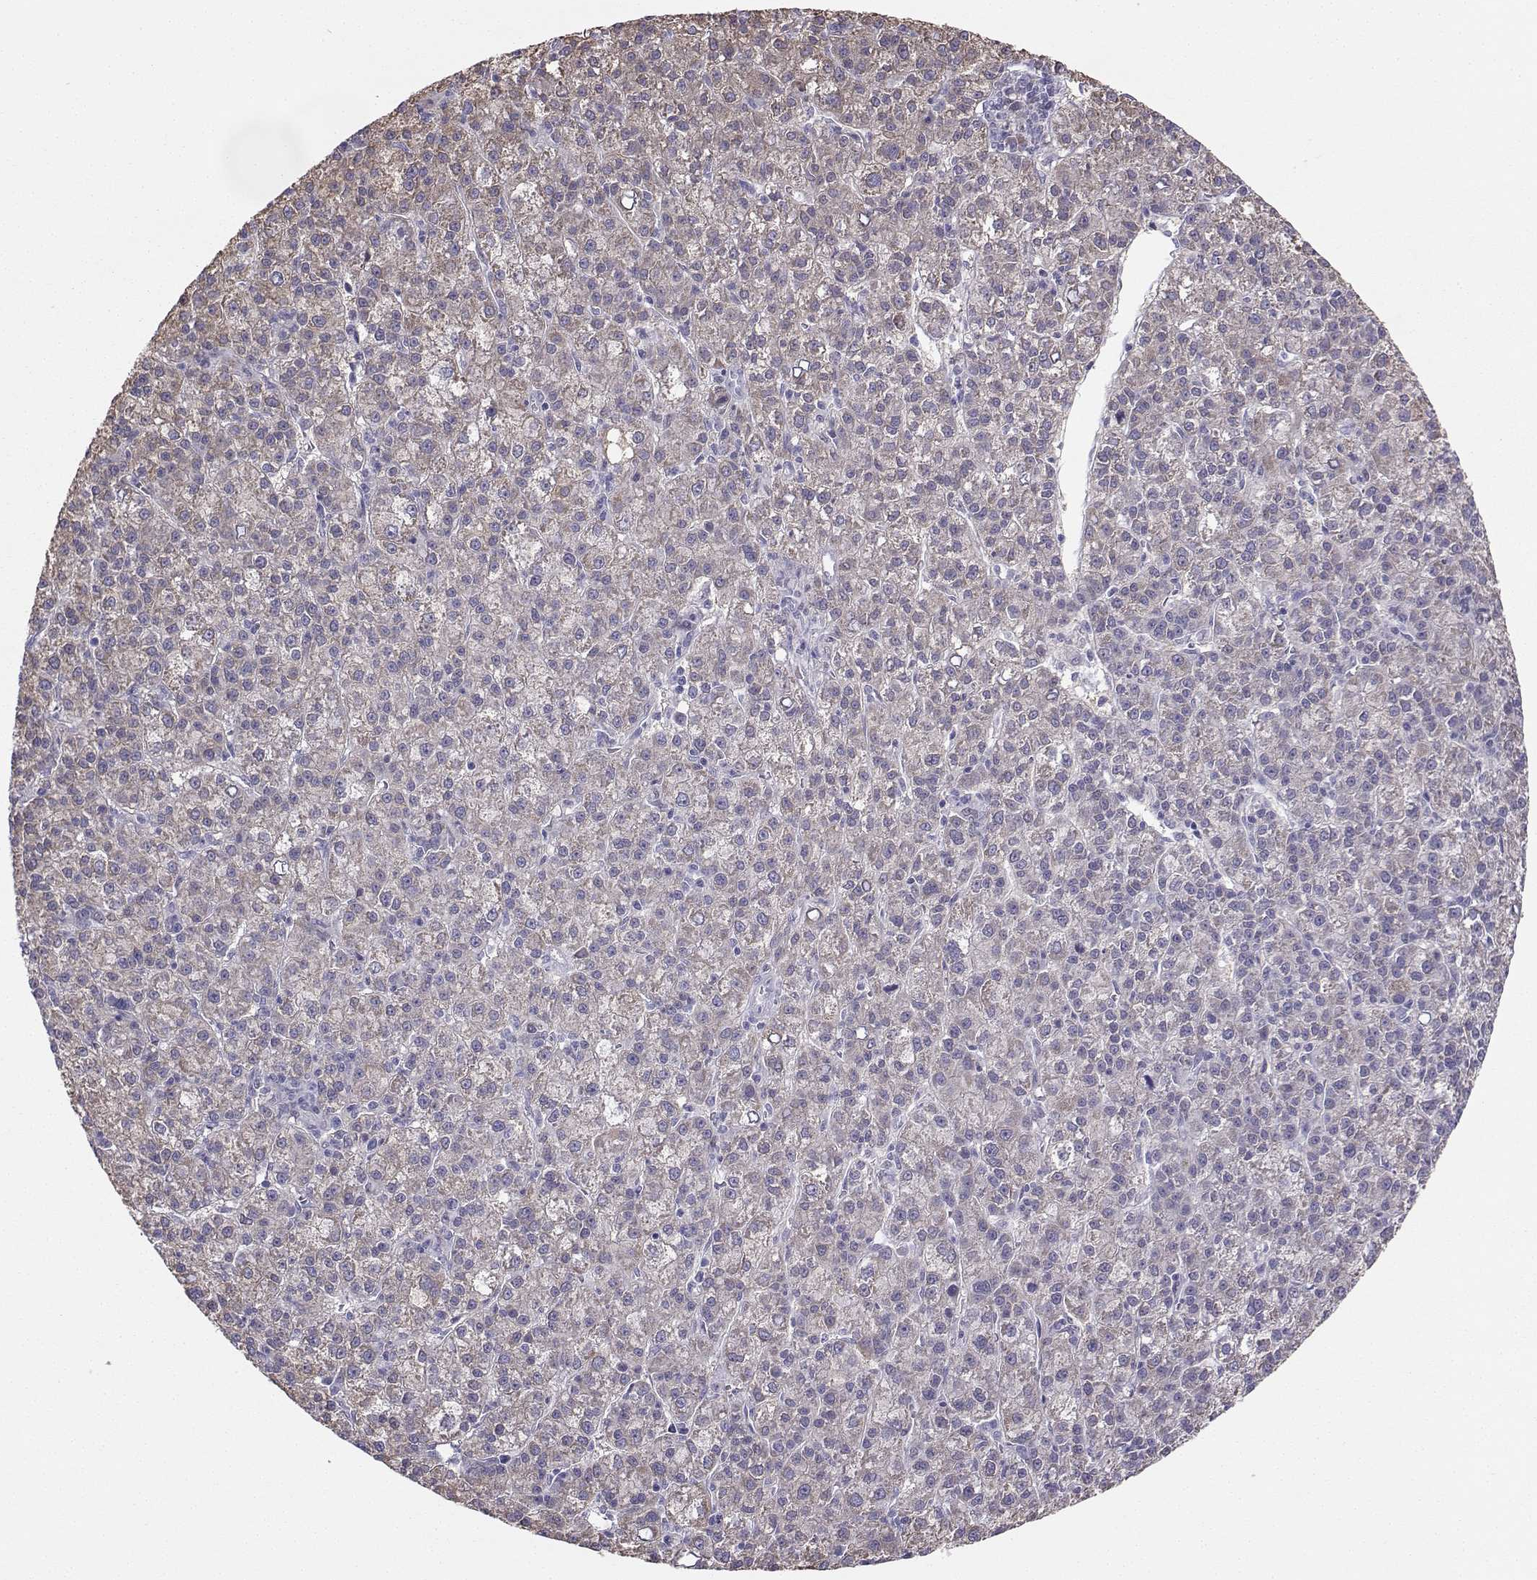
{"staining": {"intensity": "weak", "quantity": "25%-75%", "location": "cytoplasmic/membranous"}, "tissue": "liver cancer", "cell_type": "Tumor cells", "image_type": "cancer", "snomed": [{"axis": "morphology", "description": "Carcinoma, Hepatocellular, NOS"}, {"axis": "topography", "description": "Liver"}], "caption": "IHC (DAB (3,3'-diaminobenzidine)) staining of hepatocellular carcinoma (liver) exhibits weak cytoplasmic/membranous protein positivity in approximately 25%-75% of tumor cells.", "gene": "DCLK3", "patient": {"sex": "female", "age": 60}}